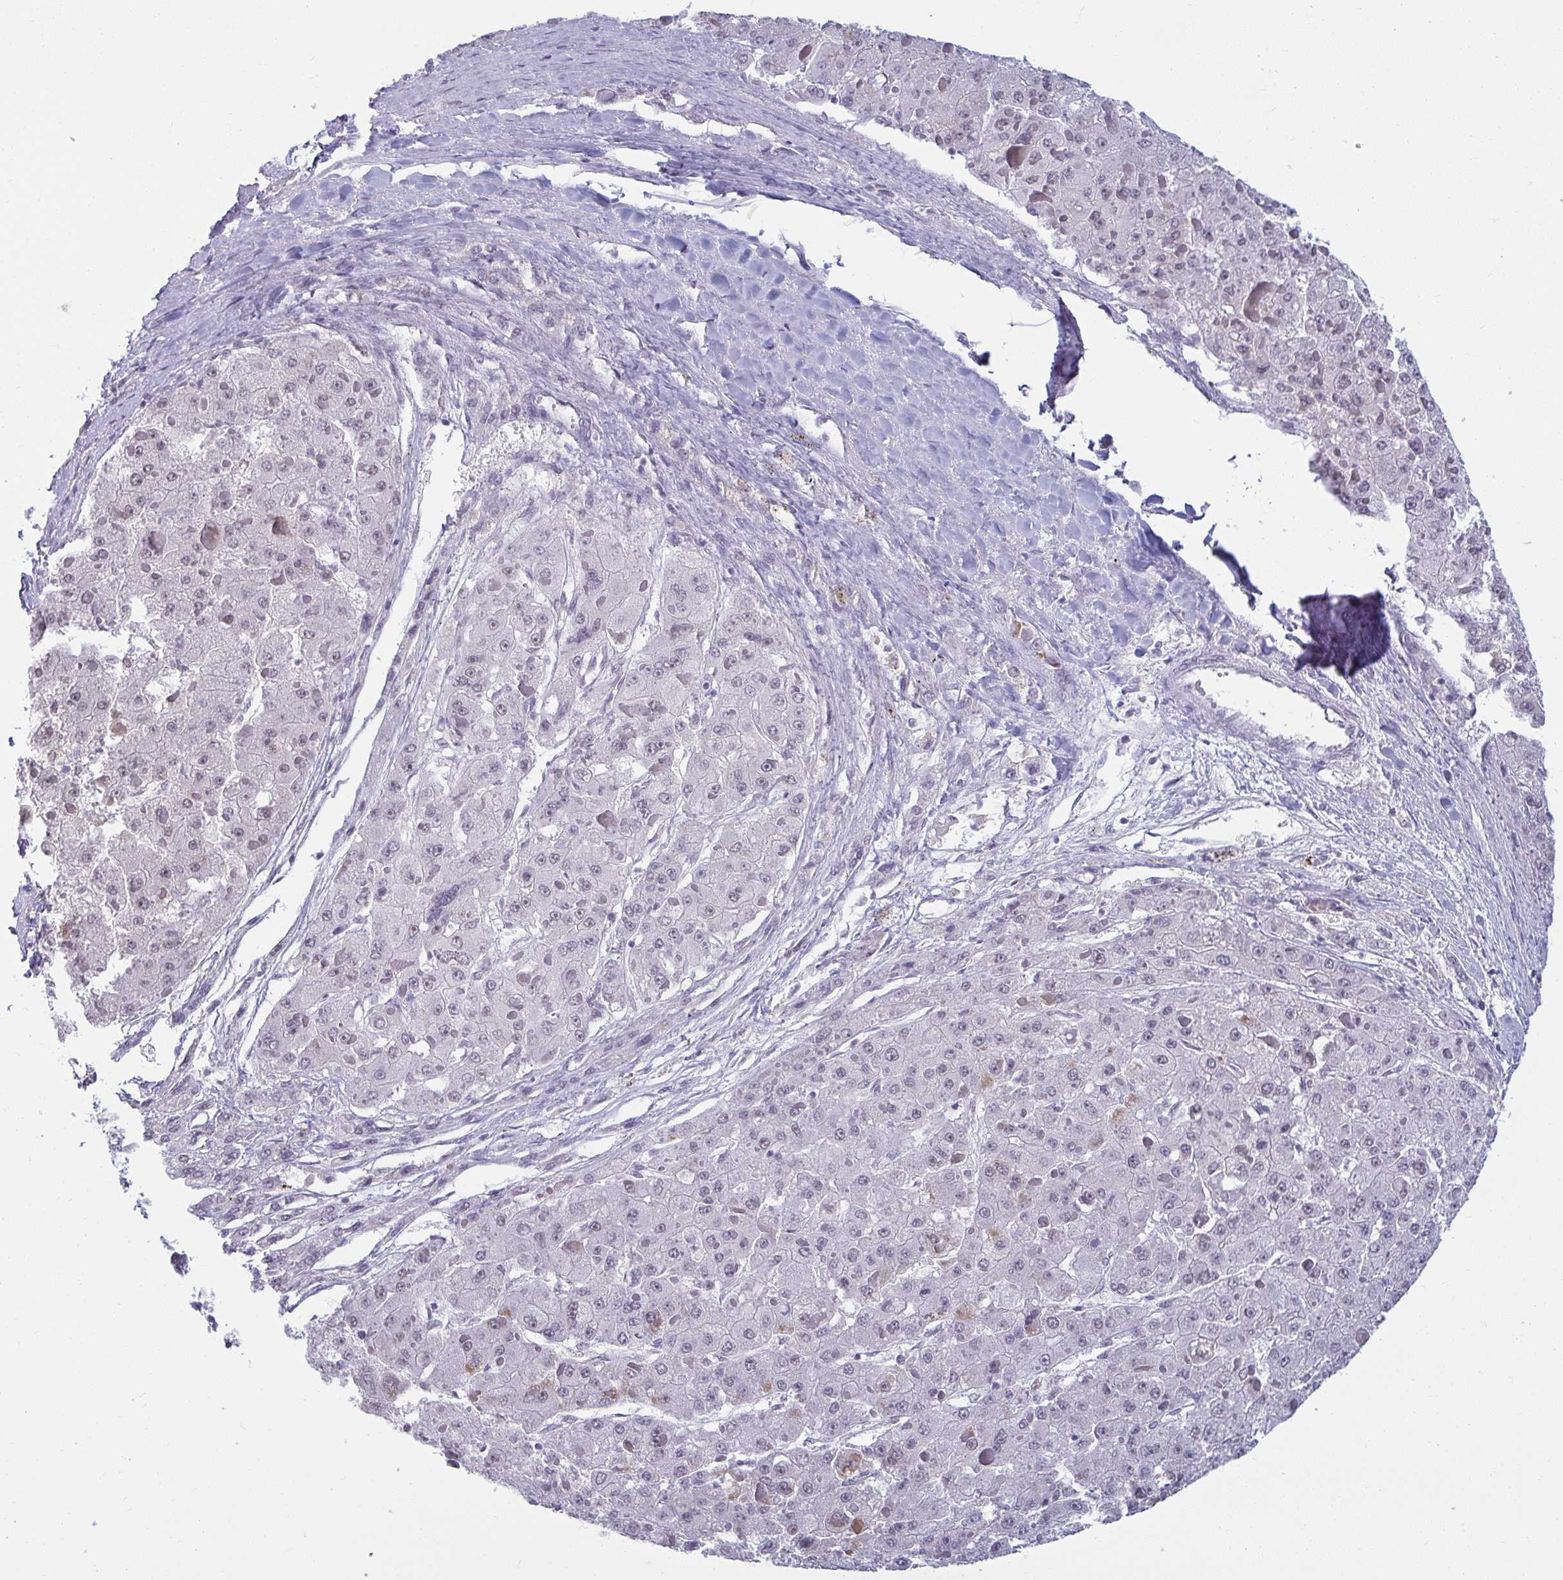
{"staining": {"intensity": "negative", "quantity": "none", "location": "none"}, "tissue": "liver cancer", "cell_type": "Tumor cells", "image_type": "cancer", "snomed": [{"axis": "morphology", "description": "Carcinoma, Hepatocellular, NOS"}, {"axis": "topography", "description": "Liver"}], "caption": "Liver cancer (hepatocellular carcinoma) was stained to show a protein in brown. There is no significant staining in tumor cells.", "gene": "RNASEH1", "patient": {"sex": "female", "age": 73}}